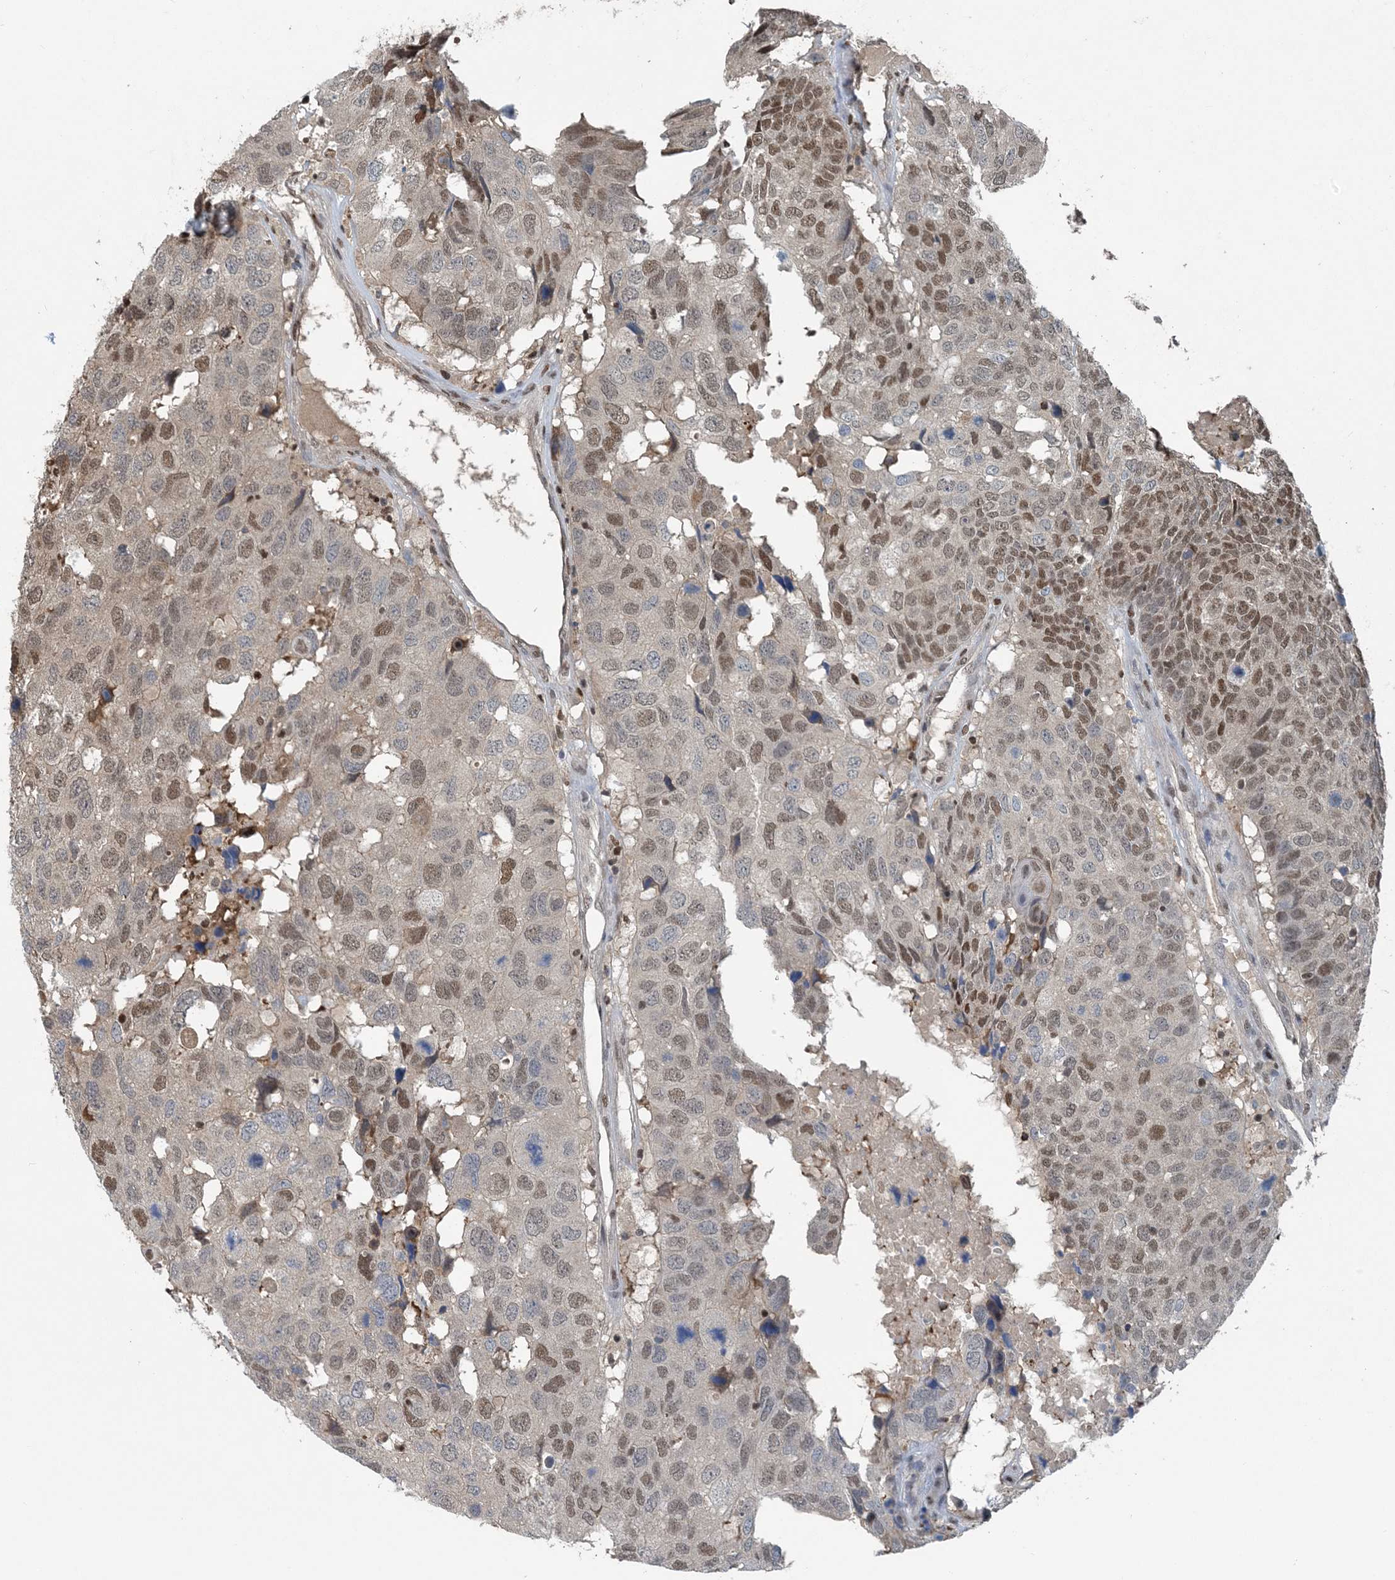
{"staining": {"intensity": "moderate", "quantity": ">75%", "location": "nuclear"}, "tissue": "head and neck cancer", "cell_type": "Tumor cells", "image_type": "cancer", "snomed": [{"axis": "morphology", "description": "Squamous cell carcinoma, NOS"}, {"axis": "topography", "description": "Head-Neck"}], "caption": "A high-resolution photomicrograph shows immunohistochemistry staining of head and neck cancer (squamous cell carcinoma), which exhibits moderate nuclear expression in about >75% of tumor cells.", "gene": "HIKESHI", "patient": {"sex": "male", "age": 66}}